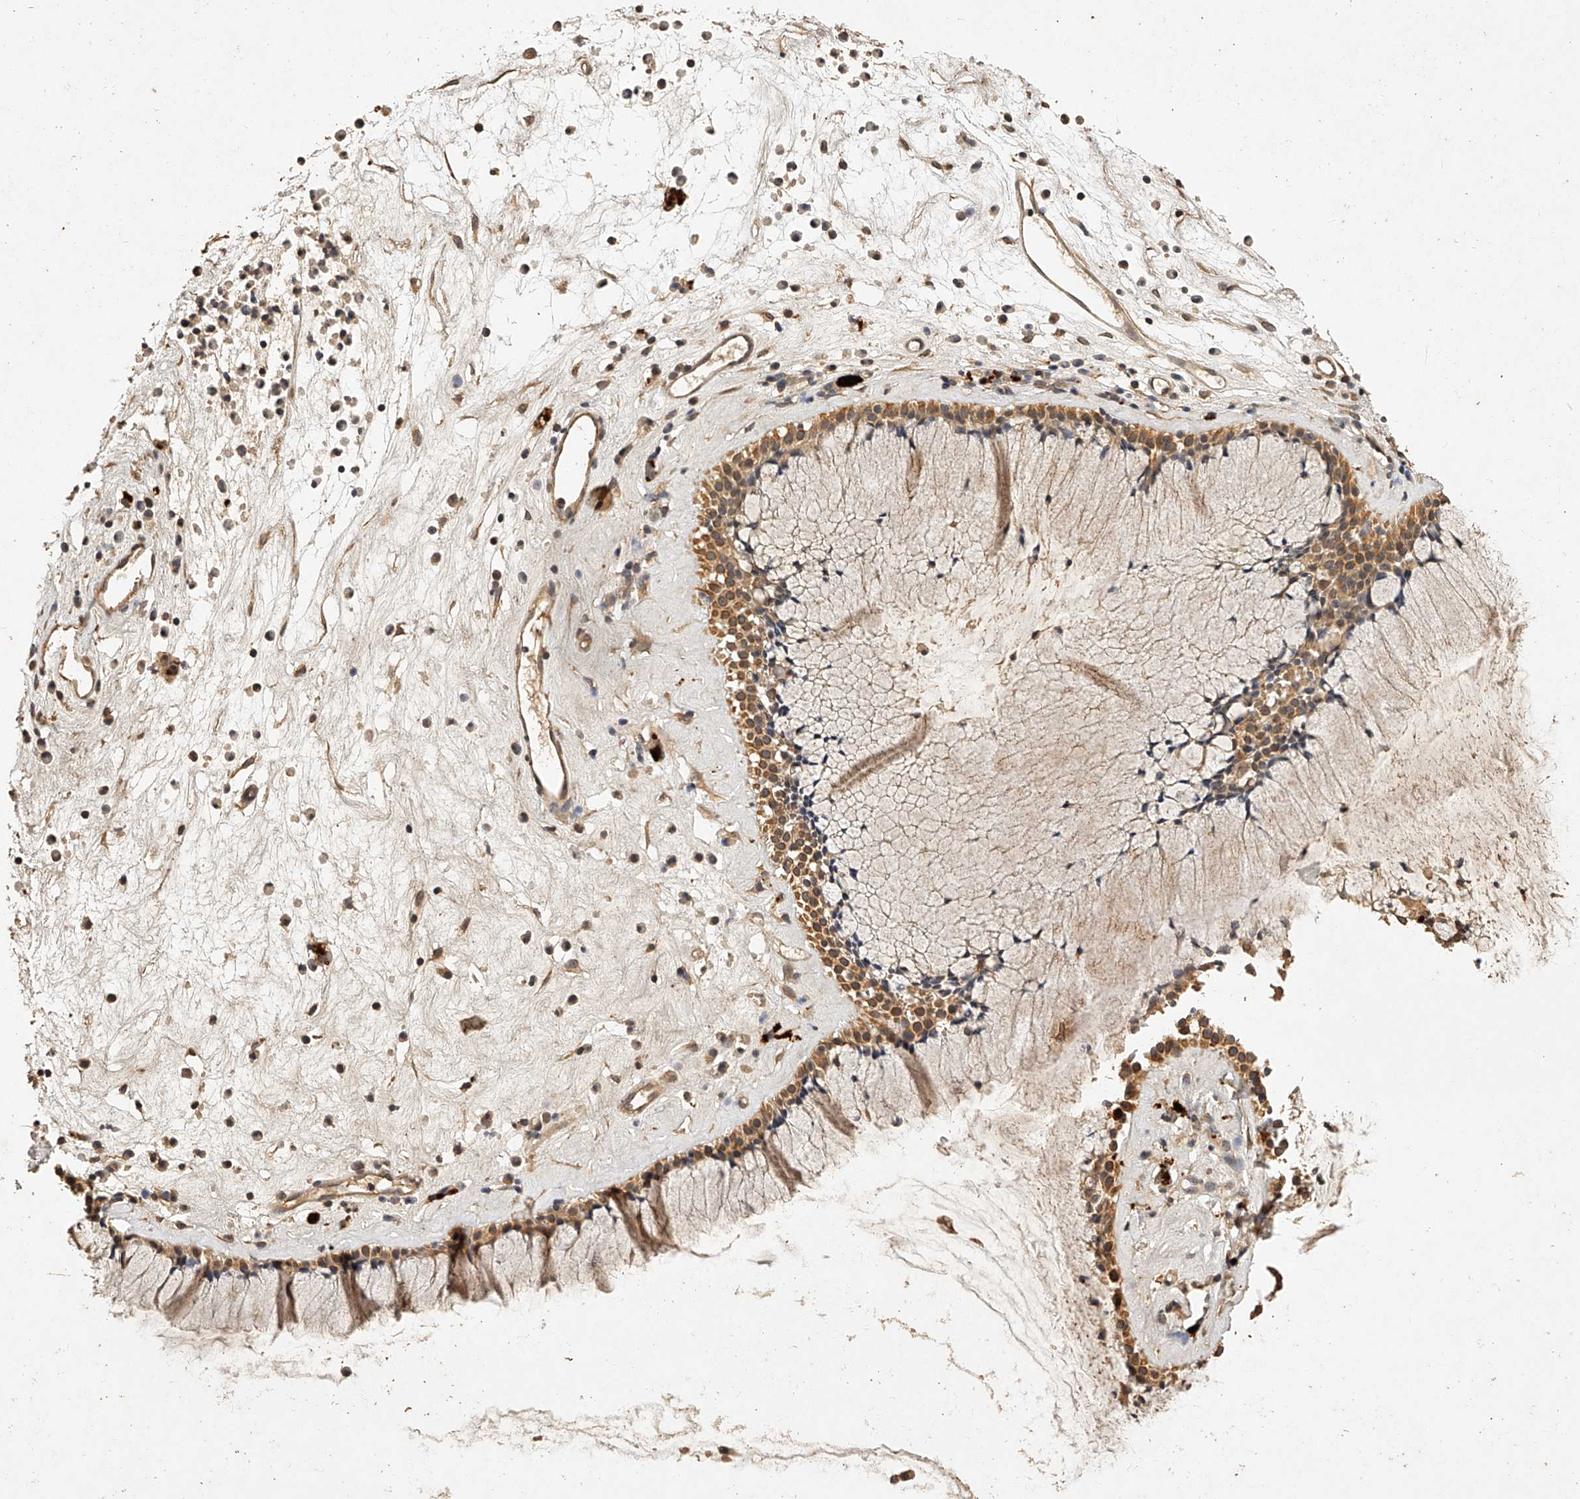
{"staining": {"intensity": "moderate", "quantity": ">75%", "location": "cytoplasmic/membranous"}, "tissue": "nasopharynx", "cell_type": "Respiratory epithelial cells", "image_type": "normal", "snomed": [{"axis": "morphology", "description": "Normal tissue, NOS"}, {"axis": "topography", "description": "Nasopharynx"}], "caption": "IHC of normal nasopharynx displays medium levels of moderate cytoplasmic/membranous expression in approximately >75% of respiratory epithelial cells.", "gene": "NSMAF", "patient": {"sex": "female", "age": 42}}